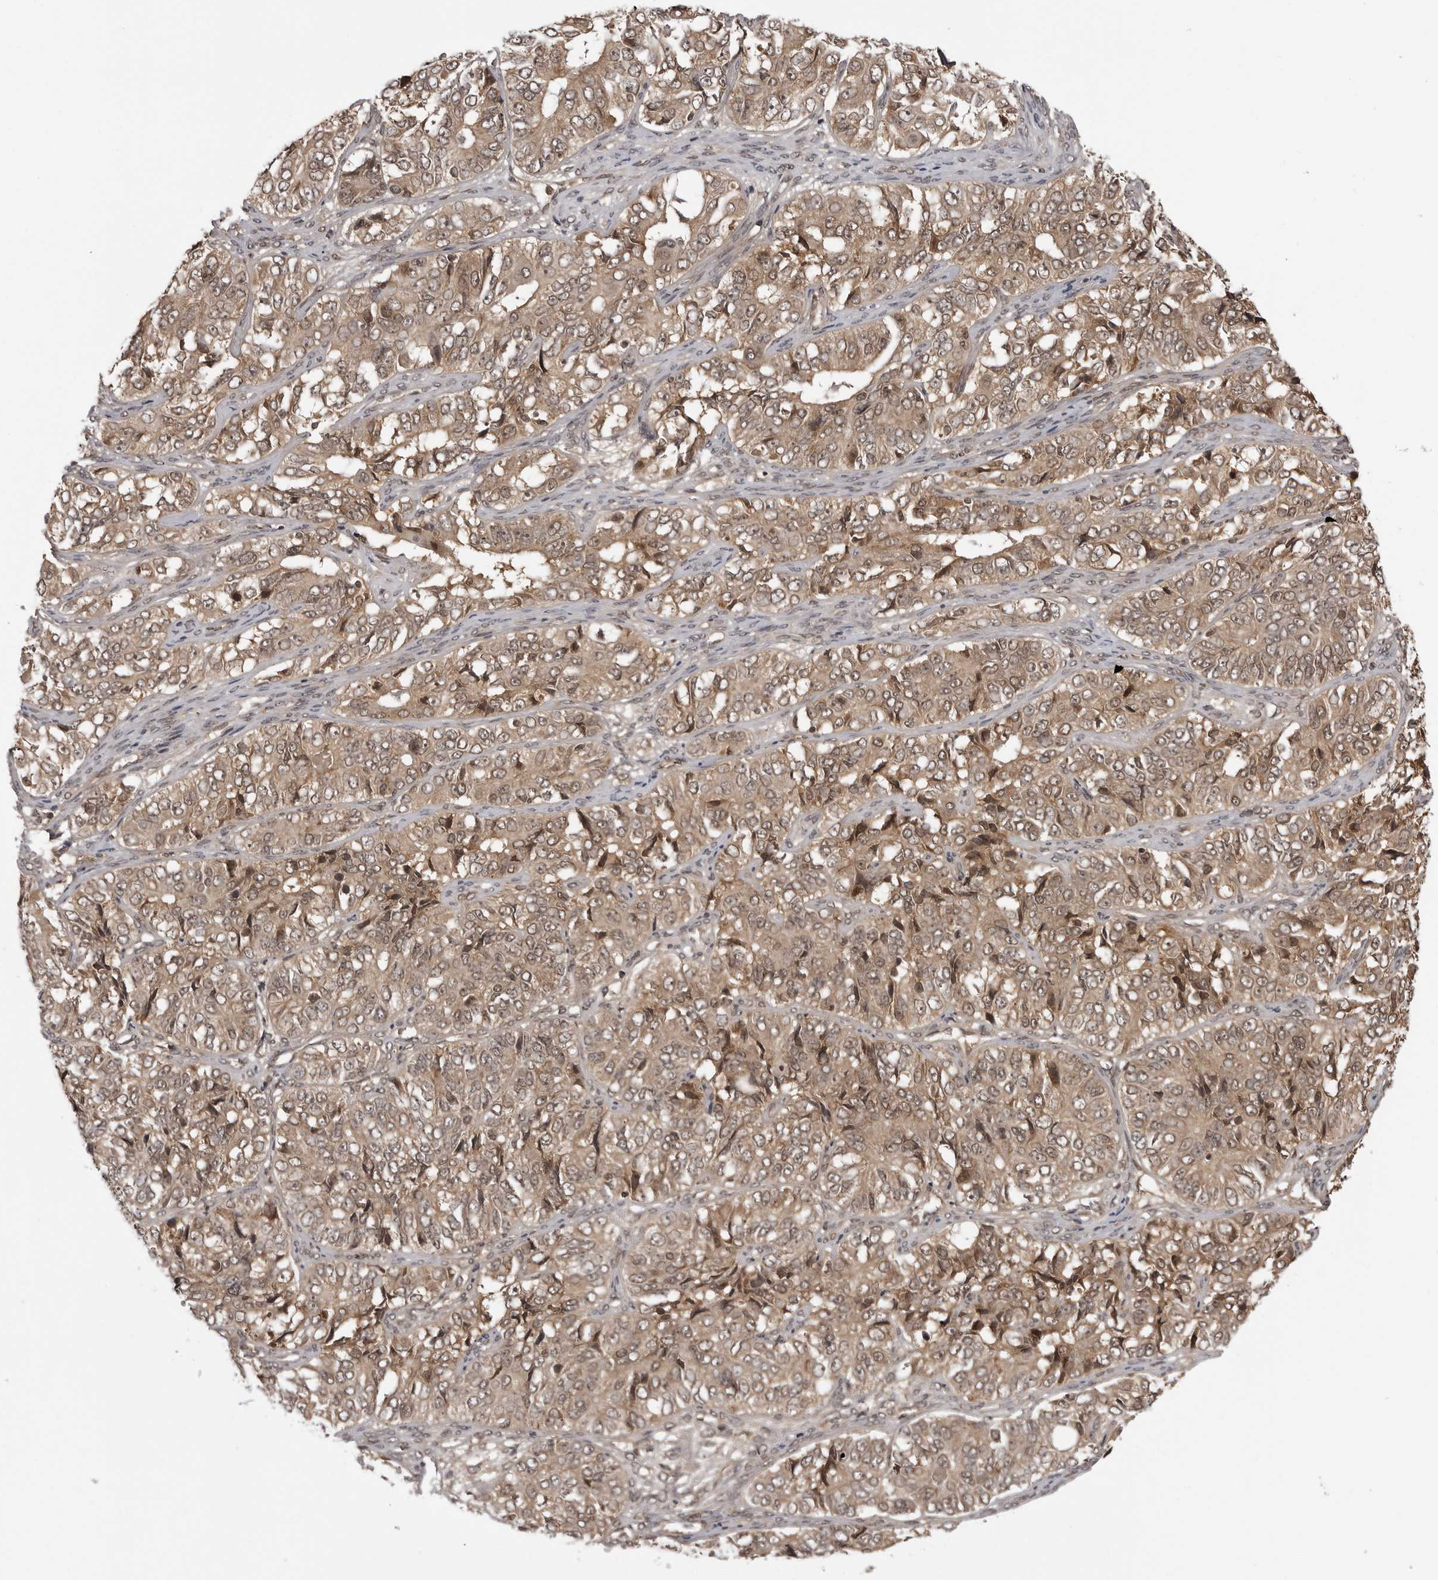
{"staining": {"intensity": "weak", "quantity": ">75%", "location": "cytoplasmic/membranous"}, "tissue": "ovarian cancer", "cell_type": "Tumor cells", "image_type": "cancer", "snomed": [{"axis": "morphology", "description": "Carcinoma, endometroid"}, {"axis": "topography", "description": "Ovary"}], "caption": "This histopathology image displays IHC staining of ovarian endometroid carcinoma, with low weak cytoplasmic/membranous positivity in approximately >75% of tumor cells.", "gene": "IL24", "patient": {"sex": "female", "age": 51}}